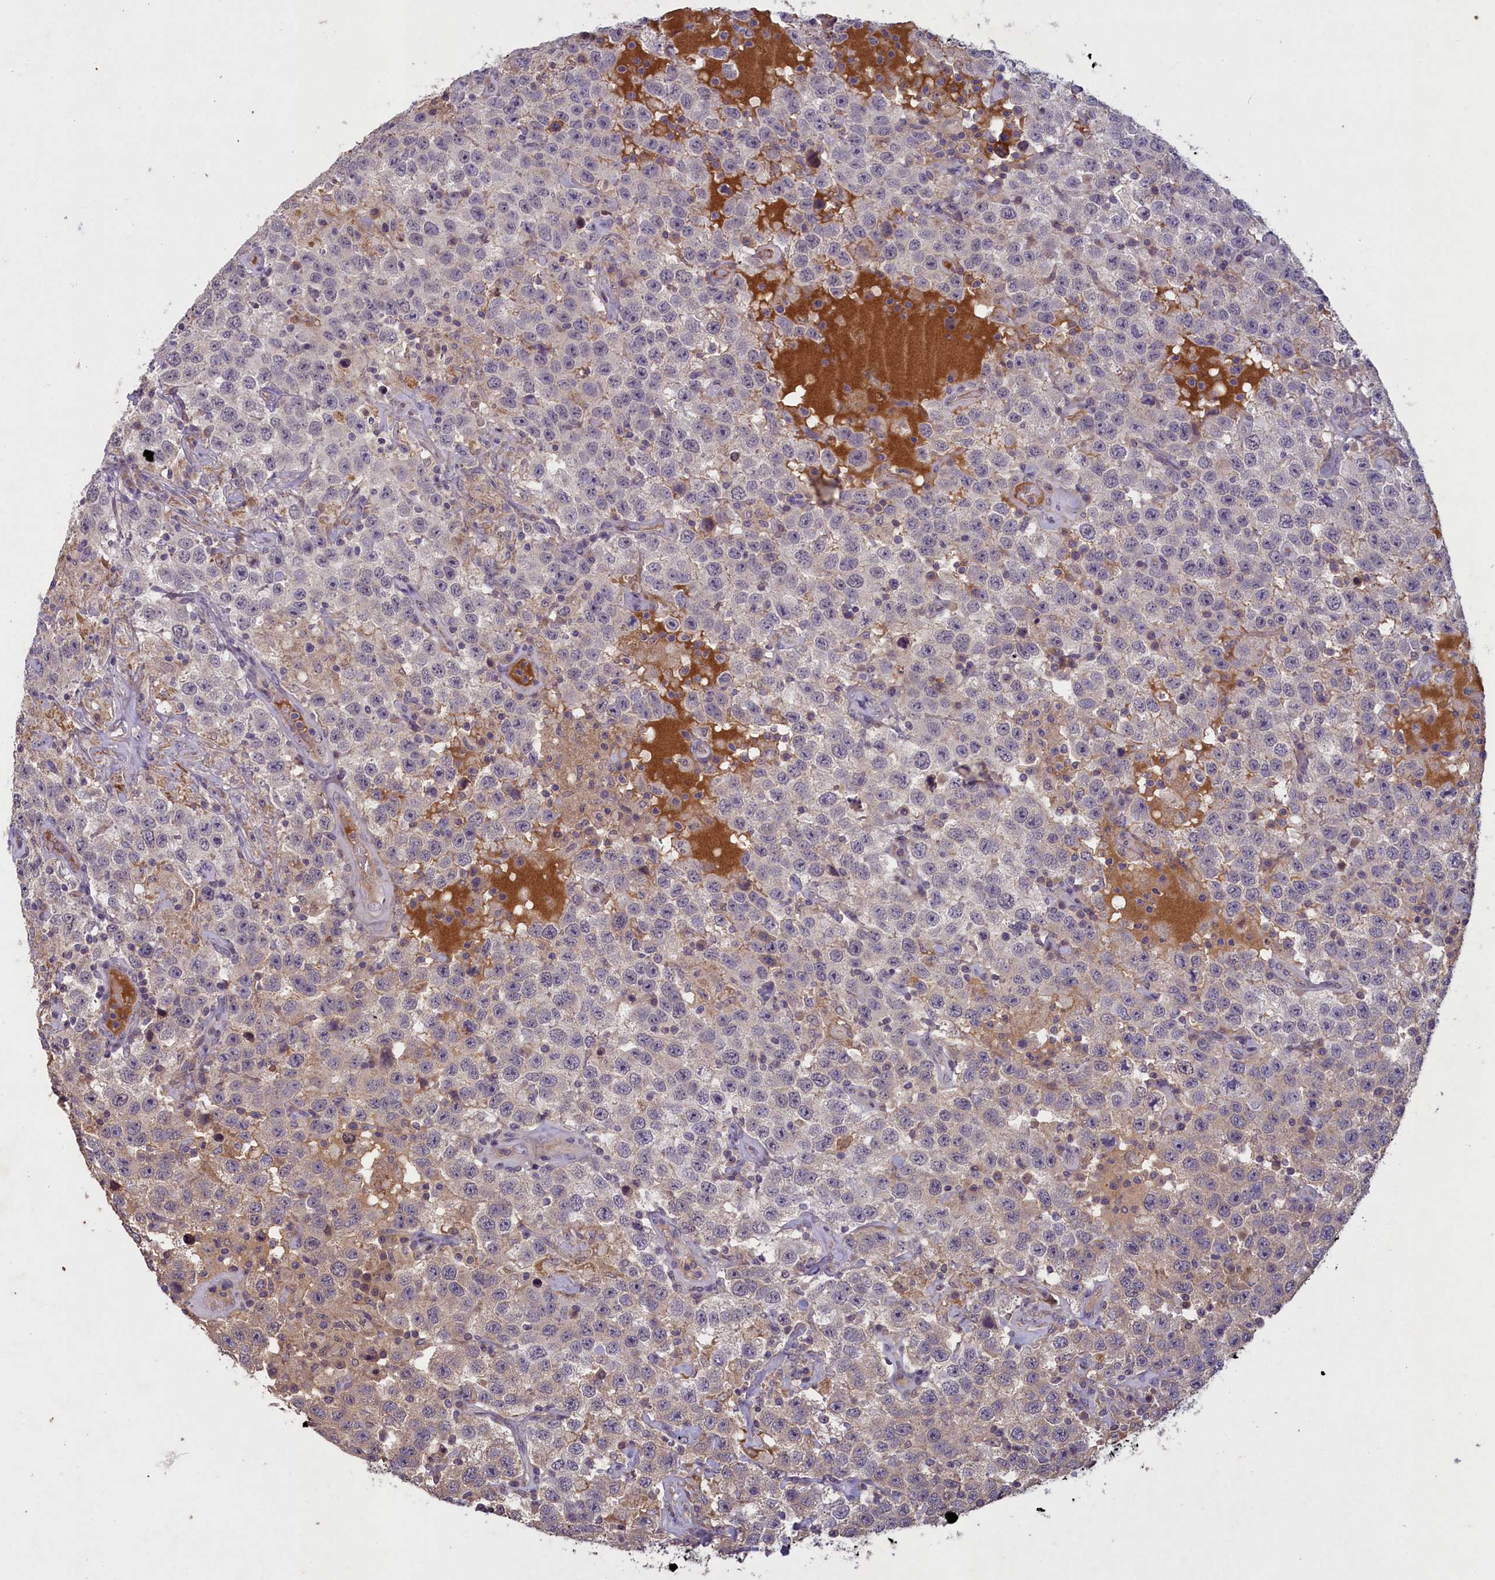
{"staining": {"intensity": "weak", "quantity": "<25%", "location": "cytoplasmic/membranous"}, "tissue": "testis cancer", "cell_type": "Tumor cells", "image_type": "cancer", "snomed": [{"axis": "morphology", "description": "Seminoma, NOS"}, {"axis": "topography", "description": "Testis"}], "caption": "The micrograph displays no significant staining in tumor cells of testis cancer.", "gene": "ATF7IP2", "patient": {"sex": "male", "age": 41}}